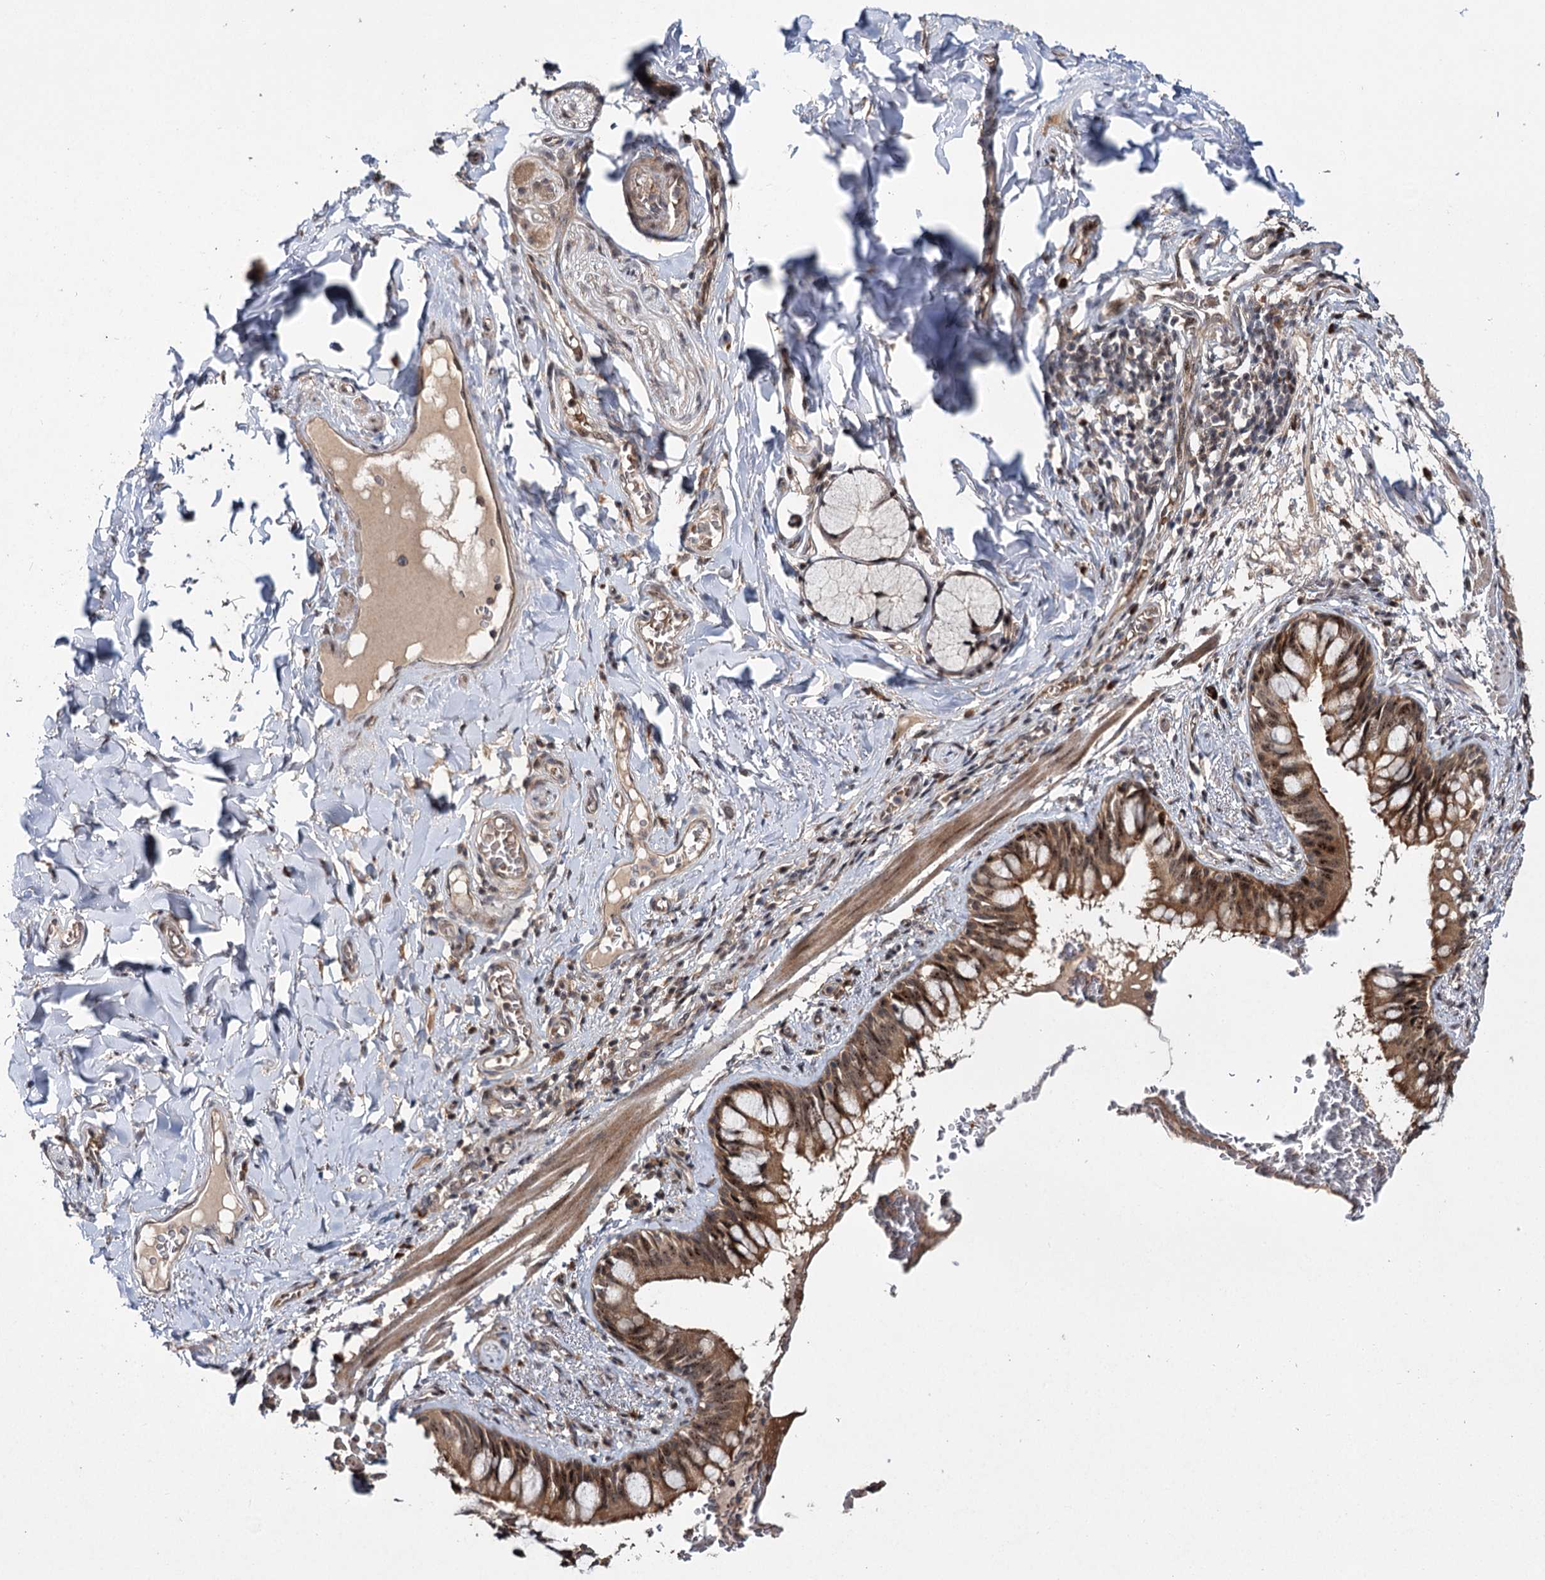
{"staining": {"intensity": "moderate", "quantity": ">75%", "location": "cytoplasmic/membranous,nuclear"}, "tissue": "bronchus", "cell_type": "Respiratory epithelial cells", "image_type": "normal", "snomed": [{"axis": "morphology", "description": "Normal tissue, NOS"}, {"axis": "topography", "description": "Cartilage tissue"}, {"axis": "topography", "description": "Bronchus"}], "caption": "The histopathology image shows immunohistochemical staining of normal bronchus. There is moderate cytoplasmic/membranous,nuclear staining is appreciated in approximately >75% of respiratory epithelial cells.", "gene": "MKNK2", "patient": {"sex": "female", "age": 36}}